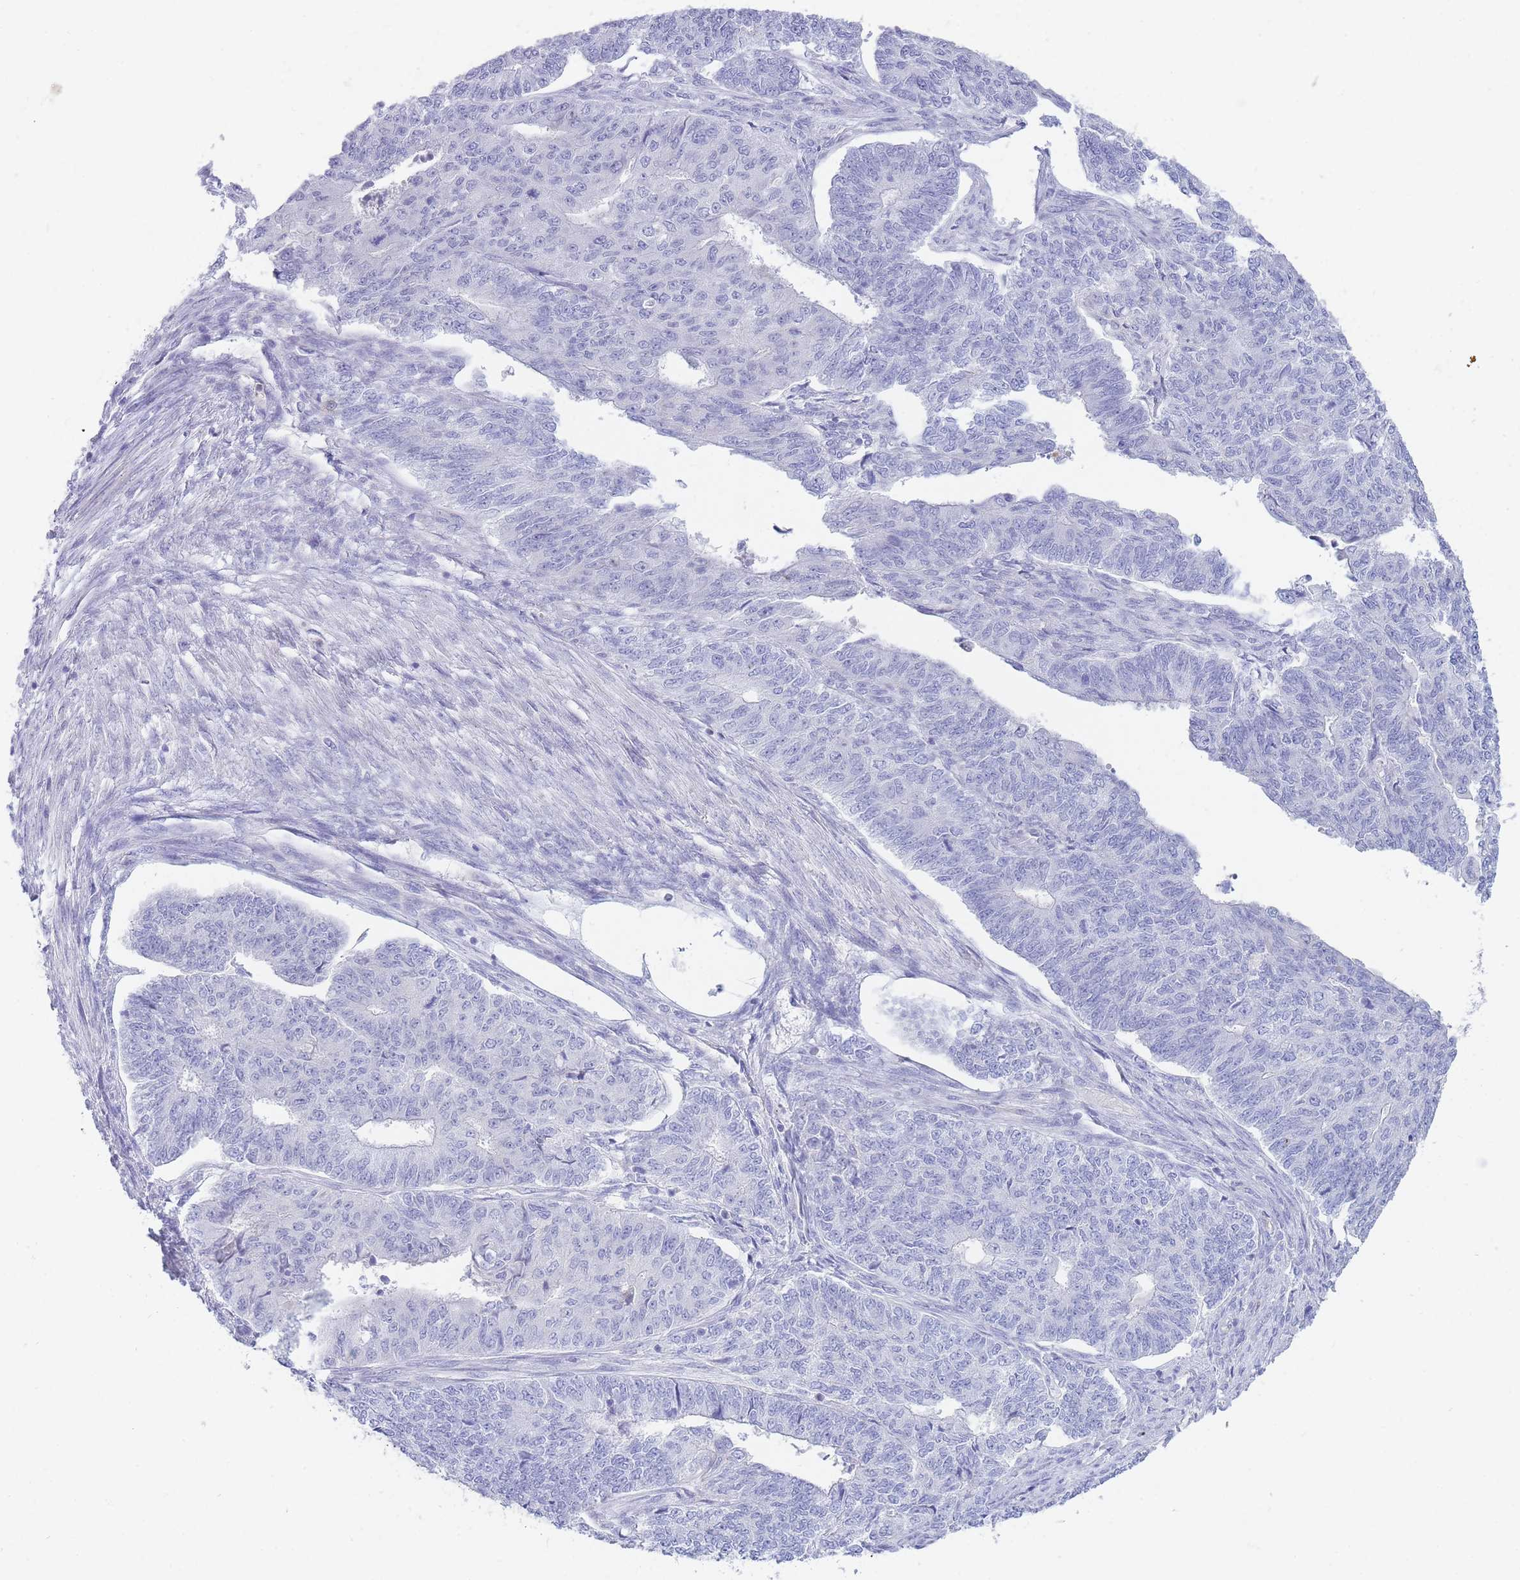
{"staining": {"intensity": "negative", "quantity": "none", "location": "none"}, "tissue": "endometrial cancer", "cell_type": "Tumor cells", "image_type": "cancer", "snomed": [{"axis": "morphology", "description": "Adenocarcinoma, NOS"}, {"axis": "topography", "description": "Endometrium"}], "caption": "IHC photomicrograph of neoplastic tissue: human endometrial cancer stained with DAB (3,3'-diaminobenzidine) exhibits no significant protein expression in tumor cells.", "gene": "NKX1-2", "patient": {"sex": "female", "age": 32}}